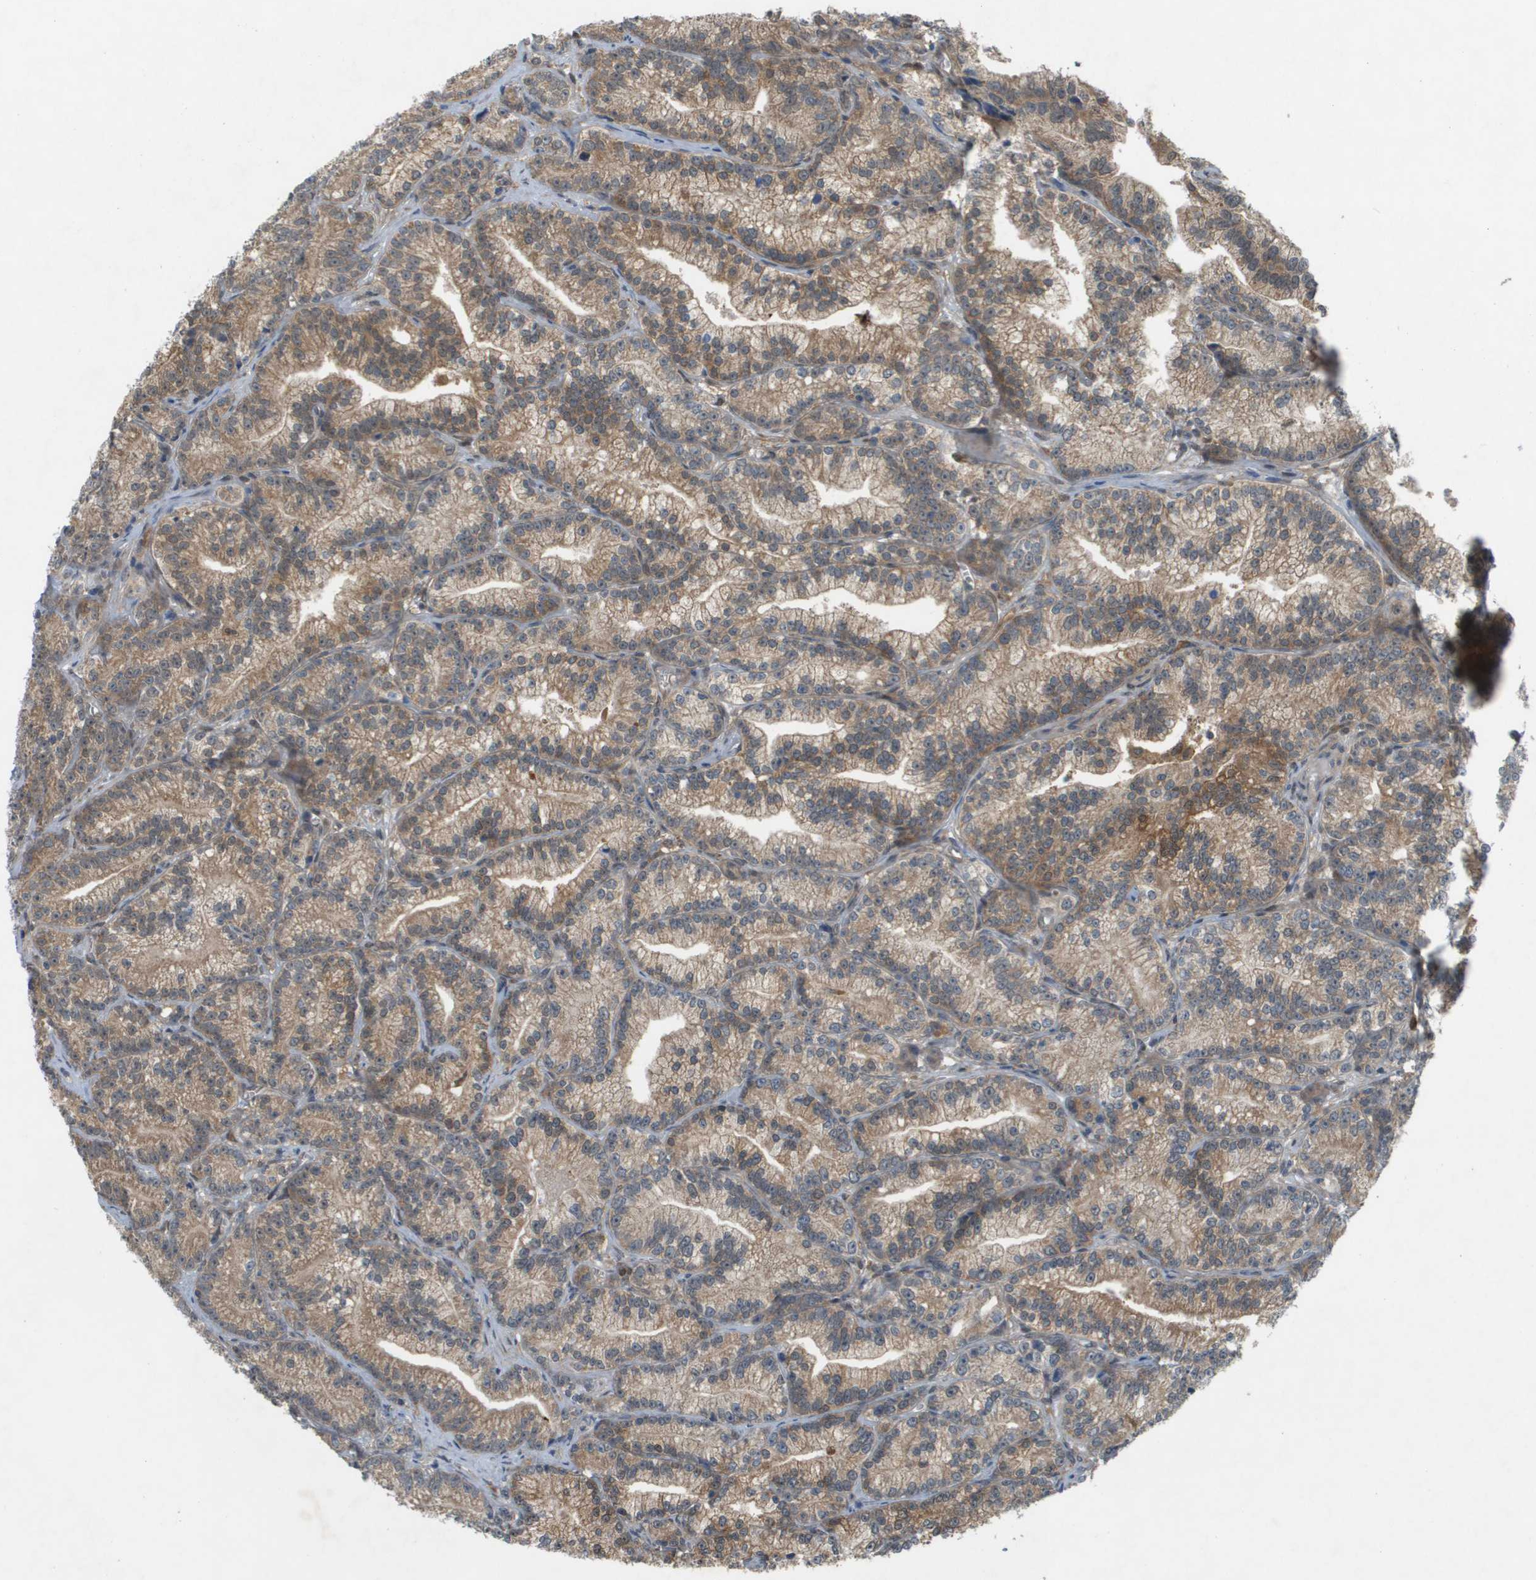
{"staining": {"intensity": "moderate", "quantity": ">75%", "location": "cytoplasmic/membranous"}, "tissue": "prostate cancer", "cell_type": "Tumor cells", "image_type": "cancer", "snomed": [{"axis": "morphology", "description": "Adenocarcinoma, Low grade"}, {"axis": "topography", "description": "Prostate"}], "caption": "IHC photomicrograph of prostate cancer (low-grade adenocarcinoma) stained for a protein (brown), which exhibits medium levels of moderate cytoplasmic/membranous positivity in approximately >75% of tumor cells.", "gene": "PALD1", "patient": {"sex": "male", "age": 89}}